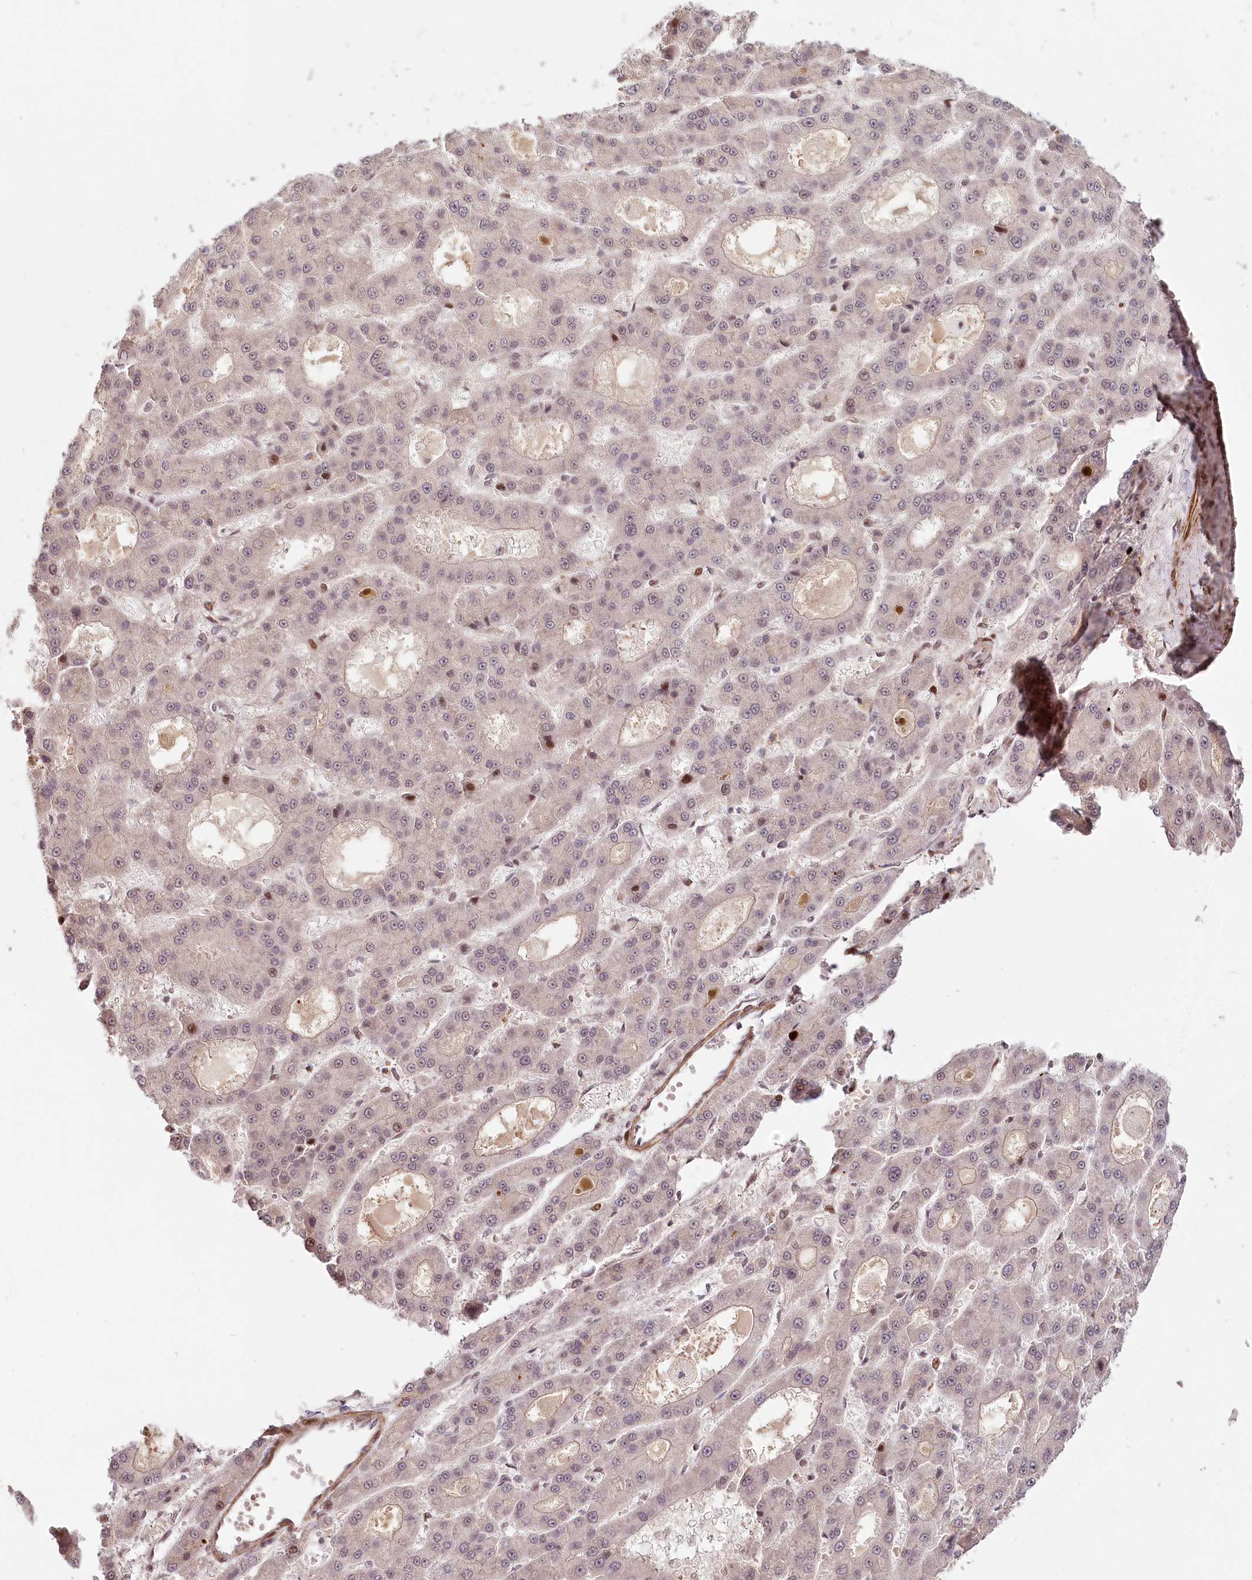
{"staining": {"intensity": "negative", "quantity": "none", "location": "none"}, "tissue": "liver cancer", "cell_type": "Tumor cells", "image_type": "cancer", "snomed": [{"axis": "morphology", "description": "Carcinoma, Hepatocellular, NOS"}, {"axis": "topography", "description": "Liver"}], "caption": "High power microscopy micrograph of an IHC micrograph of hepatocellular carcinoma (liver), revealing no significant positivity in tumor cells.", "gene": "FAM204A", "patient": {"sex": "male", "age": 70}}